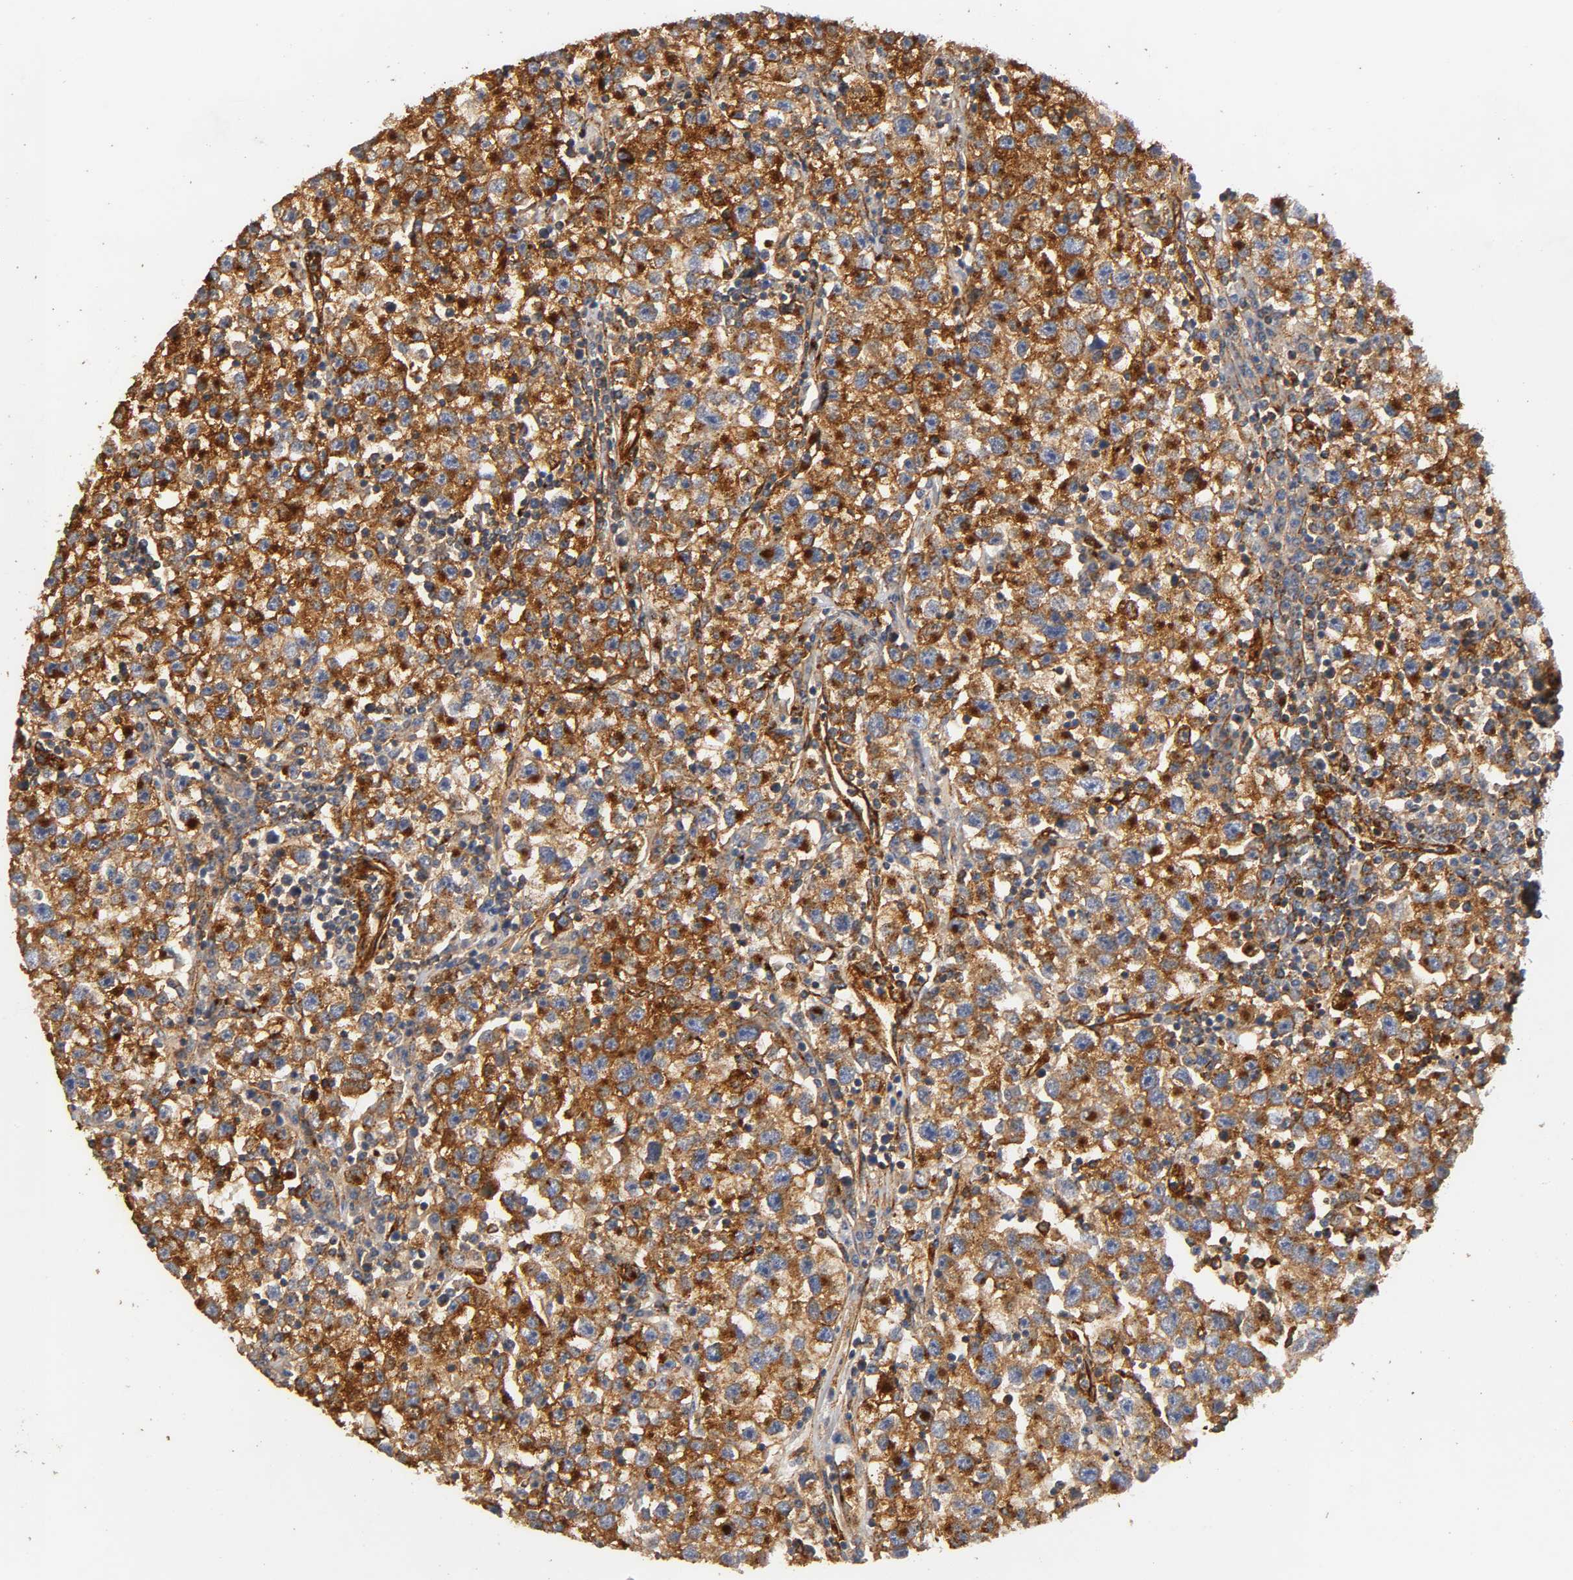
{"staining": {"intensity": "strong", "quantity": ">75%", "location": "cytoplasmic/membranous"}, "tissue": "testis cancer", "cell_type": "Tumor cells", "image_type": "cancer", "snomed": [{"axis": "morphology", "description": "Seminoma, NOS"}, {"axis": "topography", "description": "Testis"}], "caption": "Immunohistochemical staining of seminoma (testis) shows strong cytoplasmic/membranous protein positivity in approximately >75% of tumor cells.", "gene": "IFITM3", "patient": {"sex": "male", "age": 22}}